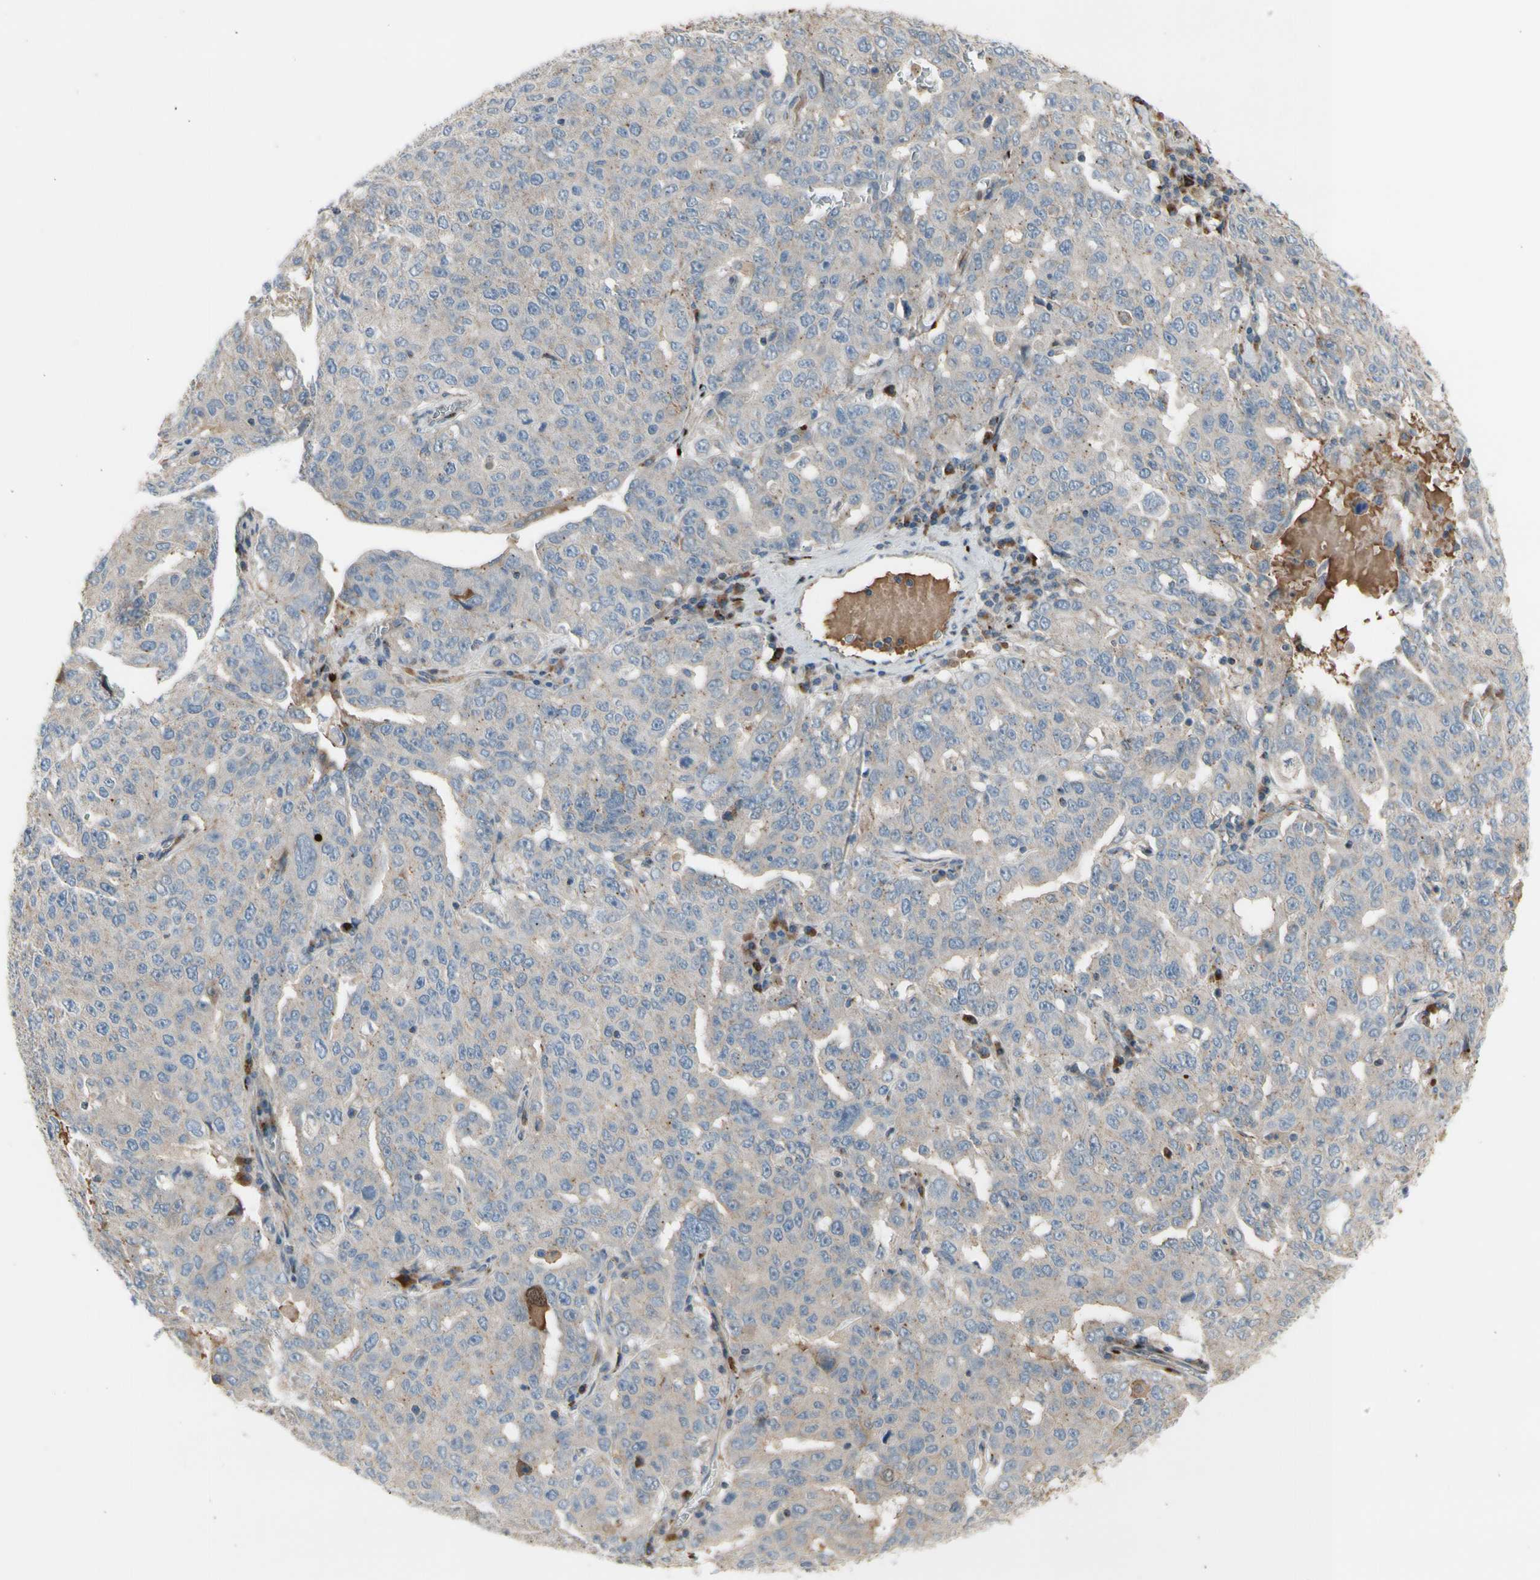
{"staining": {"intensity": "weak", "quantity": "<25%", "location": "cytoplasmic/membranous"}, "tissue": "ovarian cancer", "cell_type": "Tumor cells", "image_type": "cancer", "snomed": [{"axis": "morphology", "description": "Carcinoma, endometroid"}, {"axis": "topography", "description": "Ovary"}], "caption": "Immunohistochemistry photomicrograph of human ovarian endometroid carcinoma stained for a protein (brown), which demonstrates no expression in tumor cells.", "gene": "GALNT5", "patient": {"sex": "female", "age": 62}}